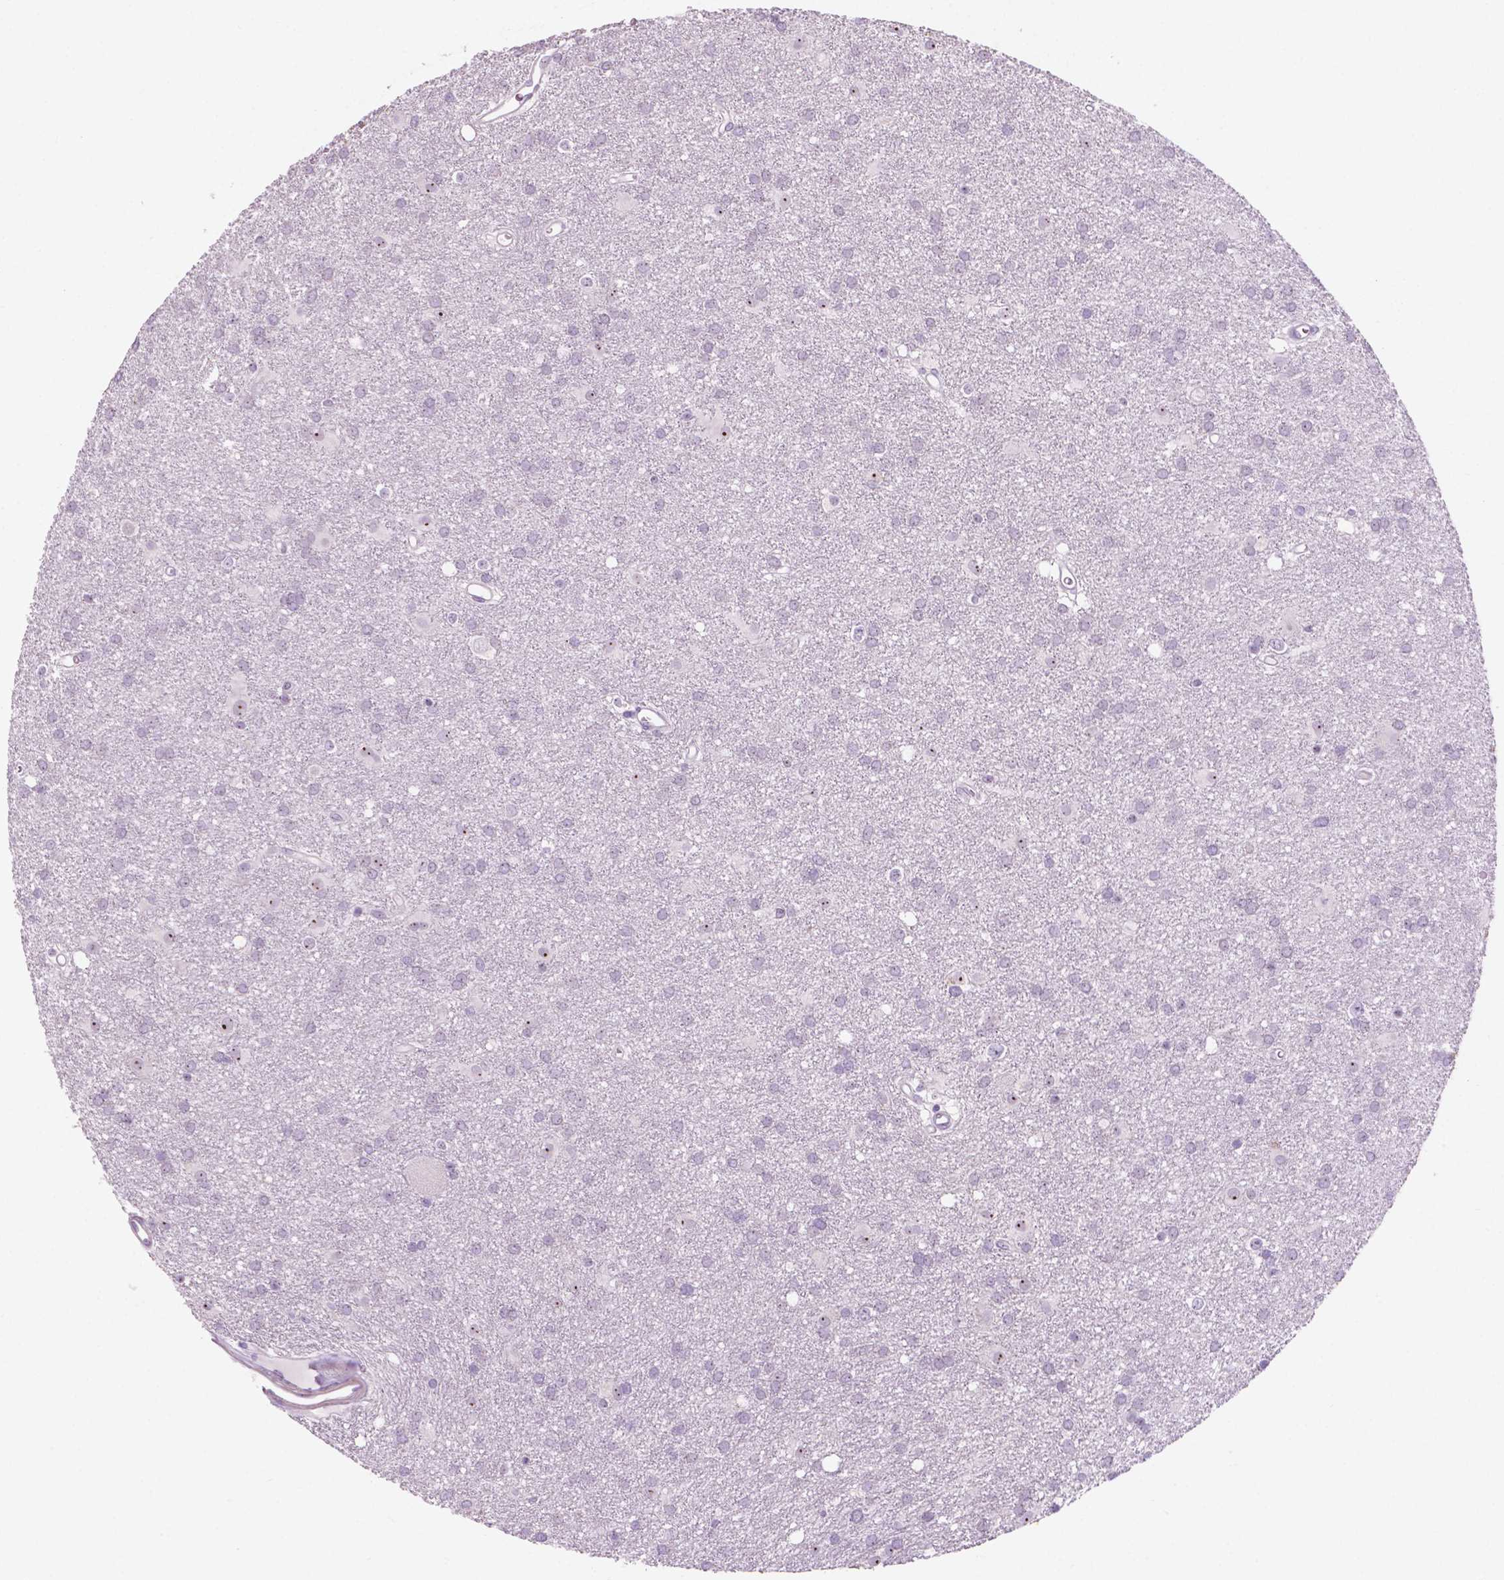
{"staining": {"intensity": "negative", "quantity": "none", "location": "none"}, "tissue": "glioma", "cell_type": "Tumor cells", "image_type": "cancer", "snomed": [{"axis": "morphology", "description": "Glioma, malignant, Low grade"}, {"axis": "topography", "description": "Brain"}], "caption": "Tumor cells are negative for brown protein staining in glioma.", "gene": "ZNF853", "patient": {"sex": "male", "age": 58}}